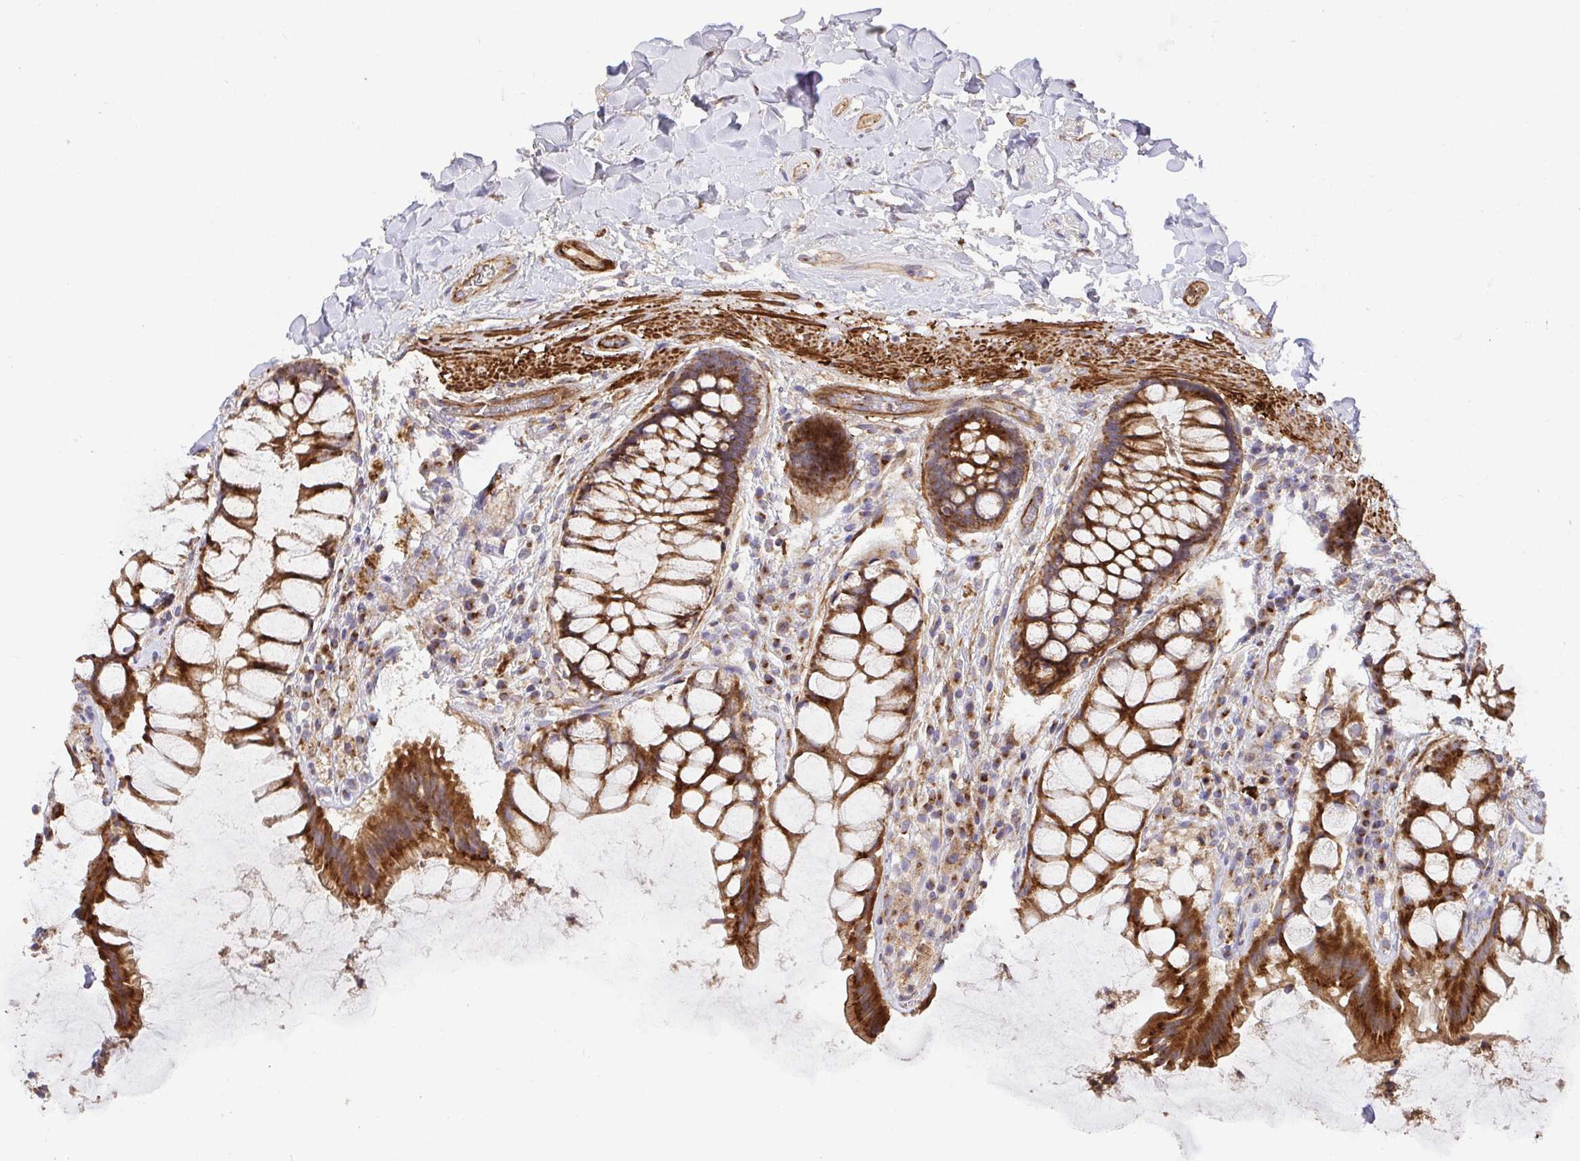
{"staining": {"intensity": "strong", "quantity": ">75%", "location": "cytoplasmic/membranous"}, "tissue": "rectum", "cell_type": "Glandular cells", "image_type": "normal", "snomed": [{"axis": "morphology", "description": "Normal tissue, NOS"}, {"axis": "topography", "description": "Rectum"}], "caption": "Protein expression analysis of normal rectum demonstrates strong cytoplasmic/membranous positivity in approximately >75% of glandular cells.", "gene": "TM9SF4", "patient": {"sex": "female", "age": 58}}